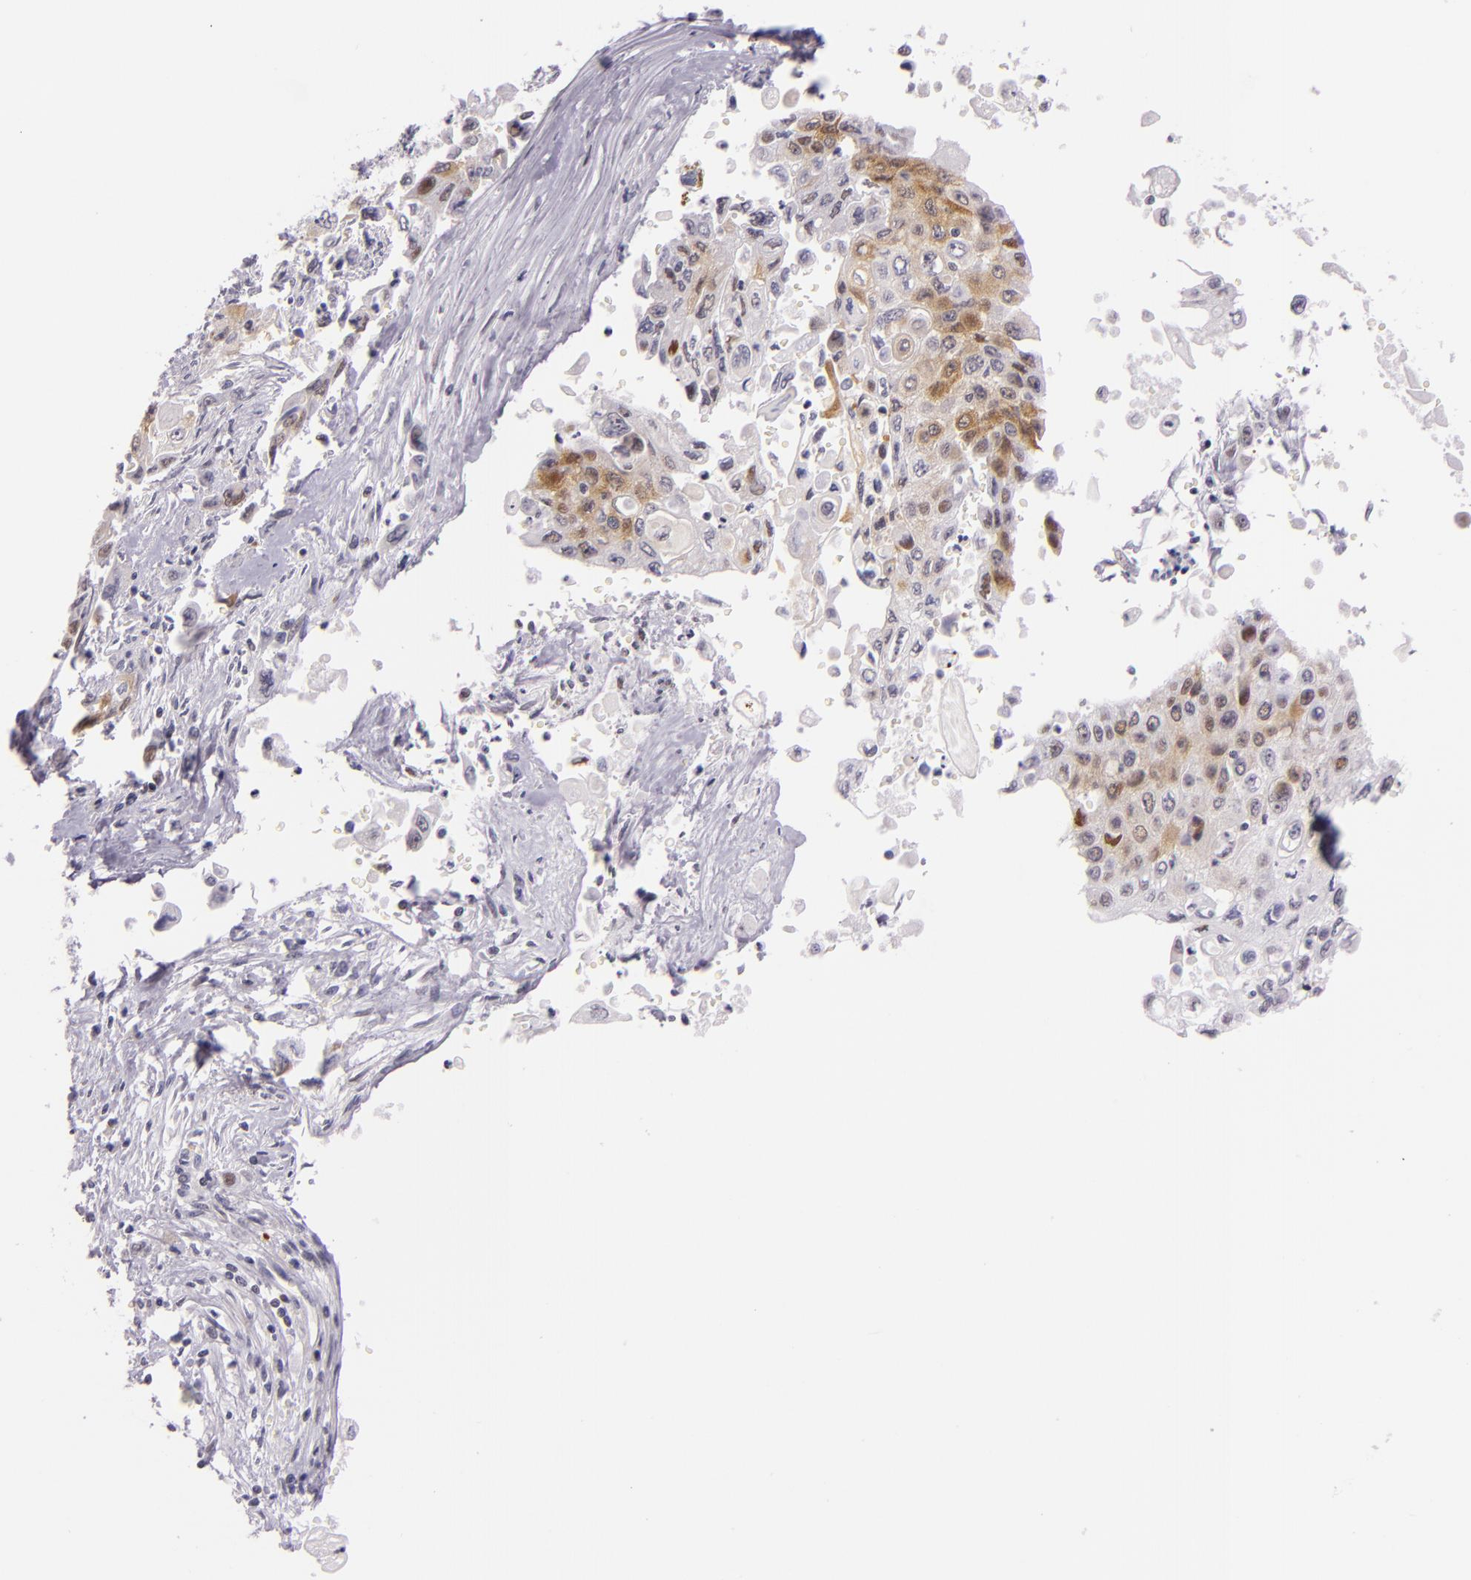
{"staining": {"intensity": "weak", "quantity": "<25%", "location": "cytoplasmic/membranous"}, "tissue": "pancreatic cancer", "cell_type": "Tumor cells", "image_type": "cancer", "snomed": [{"axis": "morphology", "description": "Adenocarcinoma, NOS"}, {"axis": "topography", "description": "Pancreas"}], "caption": "Photomicrograph shows no protein staining in tumor cells of adenocarcinoma (pancreatic) tissue.", "gene": "HSP90AA1", "patient": {"sex": "male", "age": 70}}